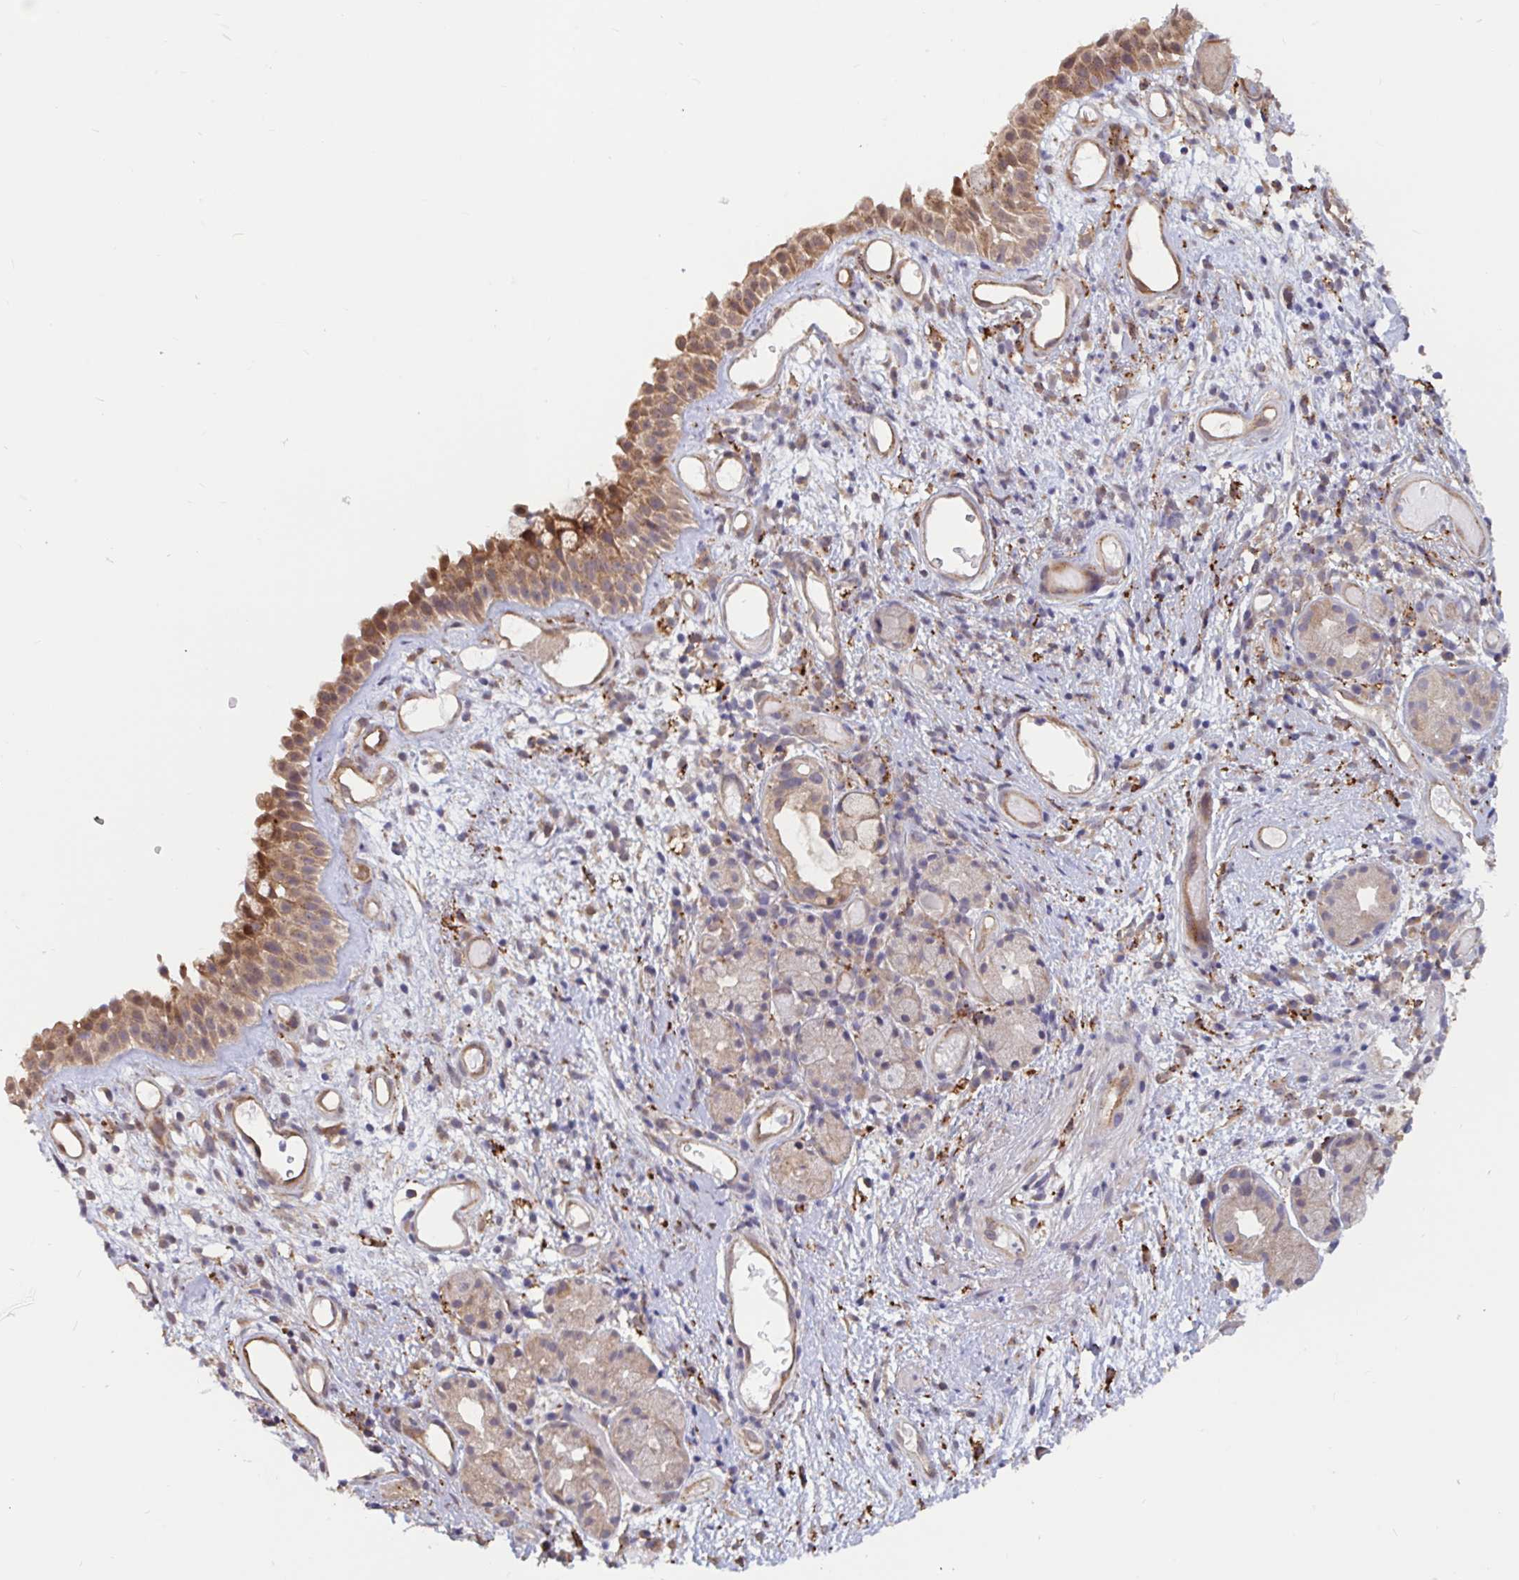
{"staining": {"intensity": "moderate", "quantity": ">75%", "location": "cytoplasmic/membranous,nuclear"}, "tissue": "nasopharynx", "cell_type": "Respiratory epithelial cells", "image_type": "normal", "snomed": [{"axis": "morphology", "description": "Normal tissue, NOS"}, {"axis": "morphology", "description": "Inflammation, NOS"}, {"axis": "topography", "description": "Nasopharynx"}], "caption": "Protein expression analysis of normal nasopharynx reveals moderate cytoplasmic/membranous,nuclear positivity in approximately >75% of respiratory epithelial cells.", "gene": "SNX8", "patient": {"sex": "male", "age": 54}}